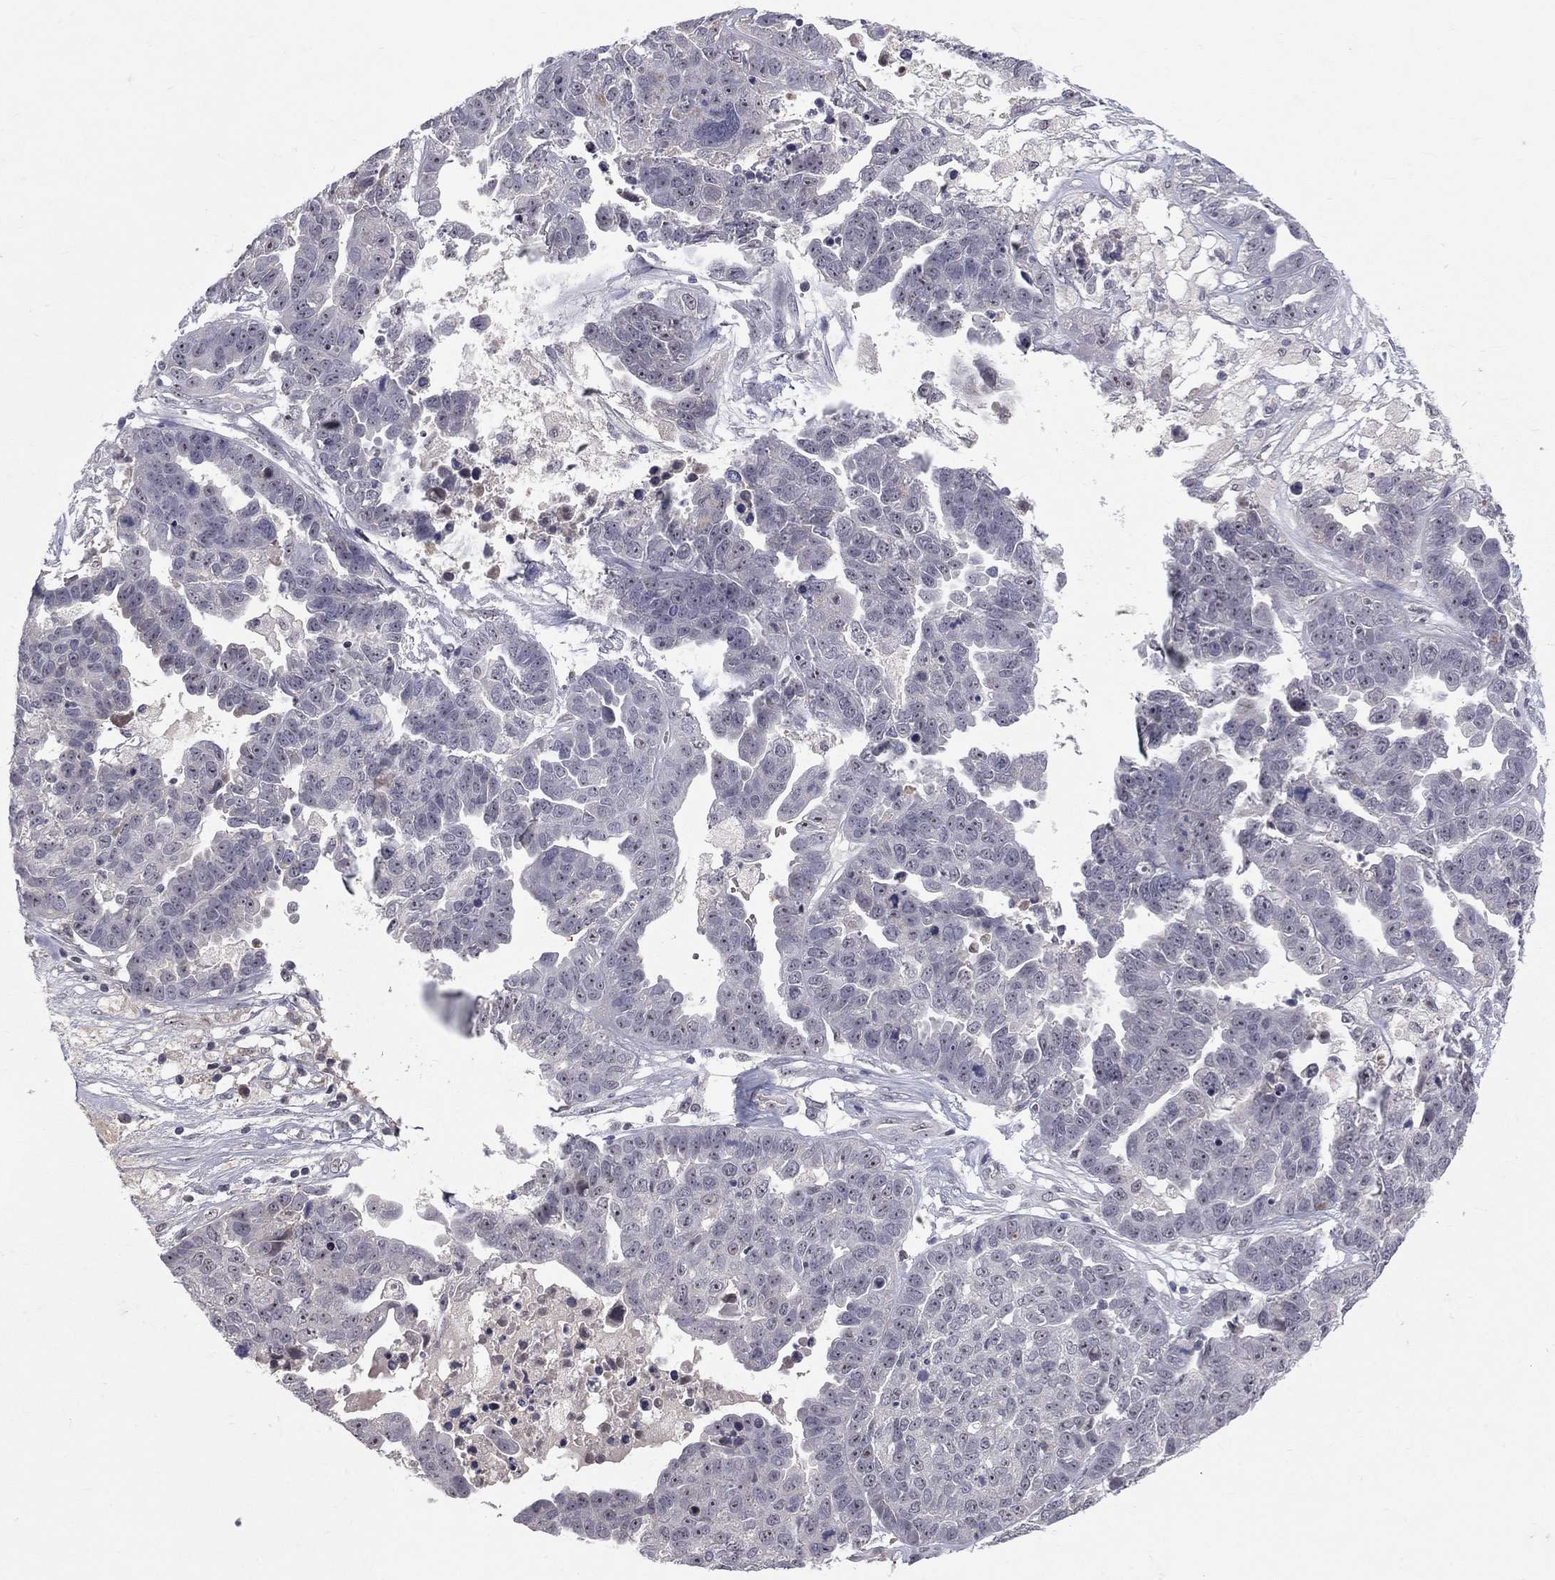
{"staining": {"intensity": "negative", "quantity": "none", "location": "none"}, "tissue": "ovarian cancer", "cell_type": "Tumor cells", "image_type": "cancer", "snomed": [{"axis": "morphology", "description": "Cystadenocarcinoma, serous, NOS"}, {"axis": "topography", "description": "Ovary"}], "caption": "A photomicrograph of human serous cystadenocarcinoma (ovarian) is negative for staining in tumor cells.", "gene": "DSG4", "patient": {"sex": "female", "age": 87}}